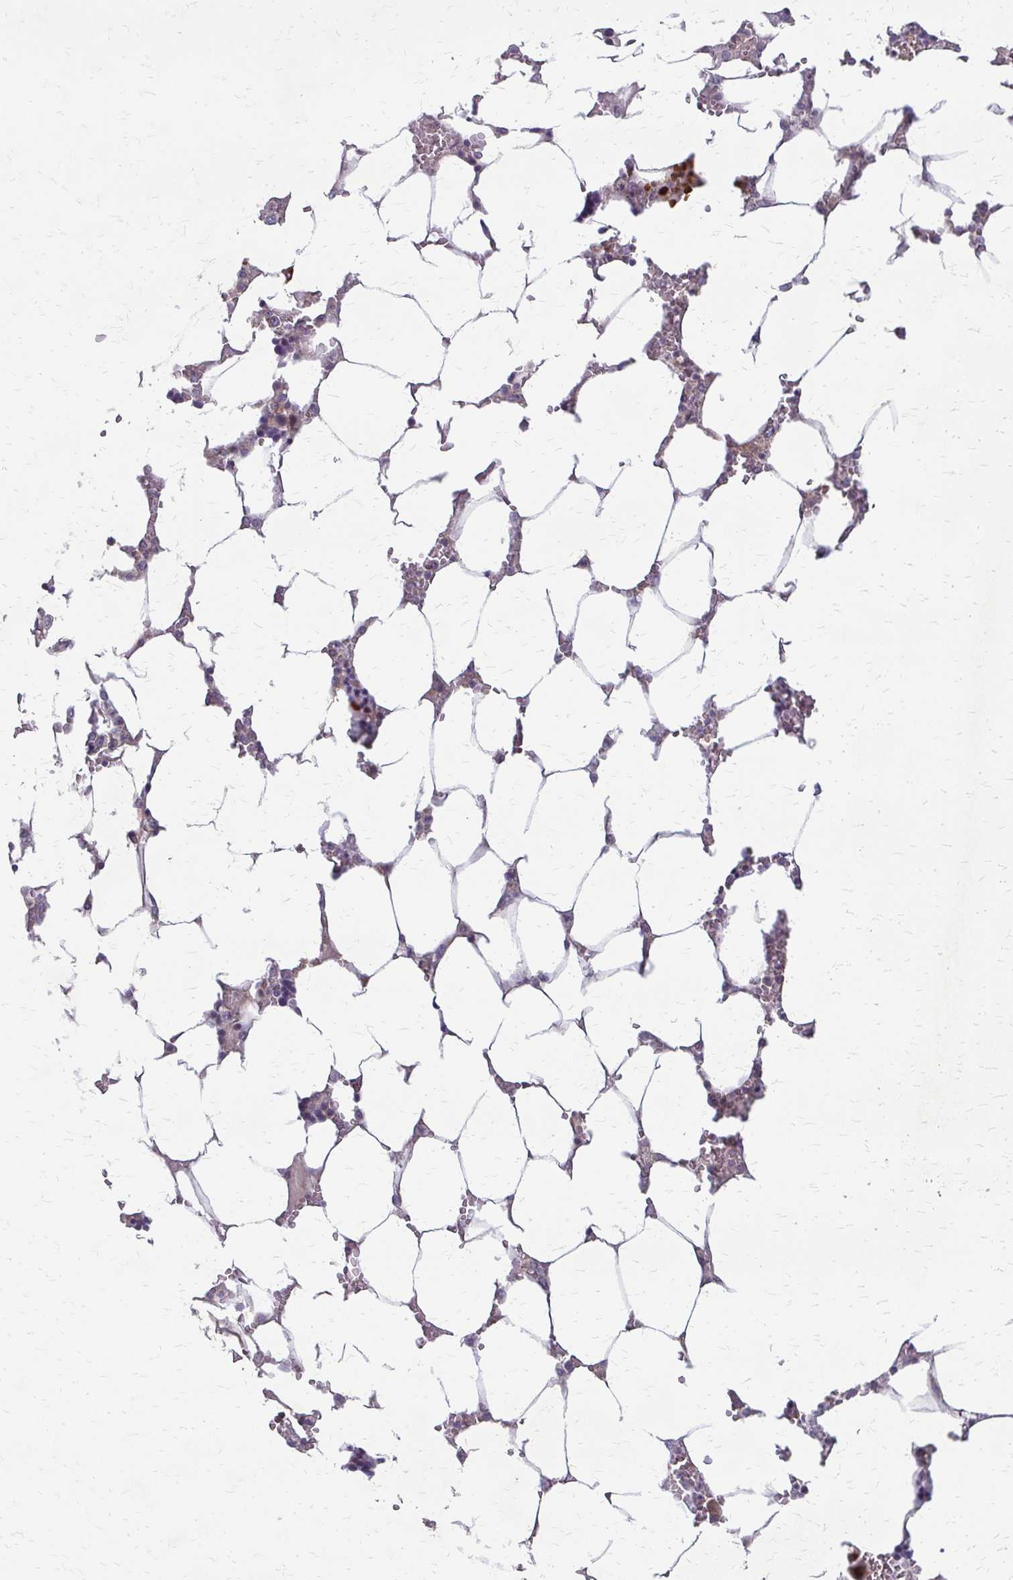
{"staining": {"intensity": "weak", "quantity": "<25%", "location": "cytoplasmic/membranous"}, "tissue": "bone marrow", "cell_type": "Hematopoietic cells", "image_type": "normal", "snomed": [{"axis": "morphology", "description": "Normal tissue, NOS"}, {"axis": "topography", "description": "Bone marrow"}], "caption": "This micrograph is of unremarkable bone marrow stained with immunohistochemistry (IHC) to label a protein in brown with the nuclei are counter-stained blue. There is no positivity in hematopoietic cells.", "gene": "ZNF383", "patient": {"sex": "male", "age": 64}}